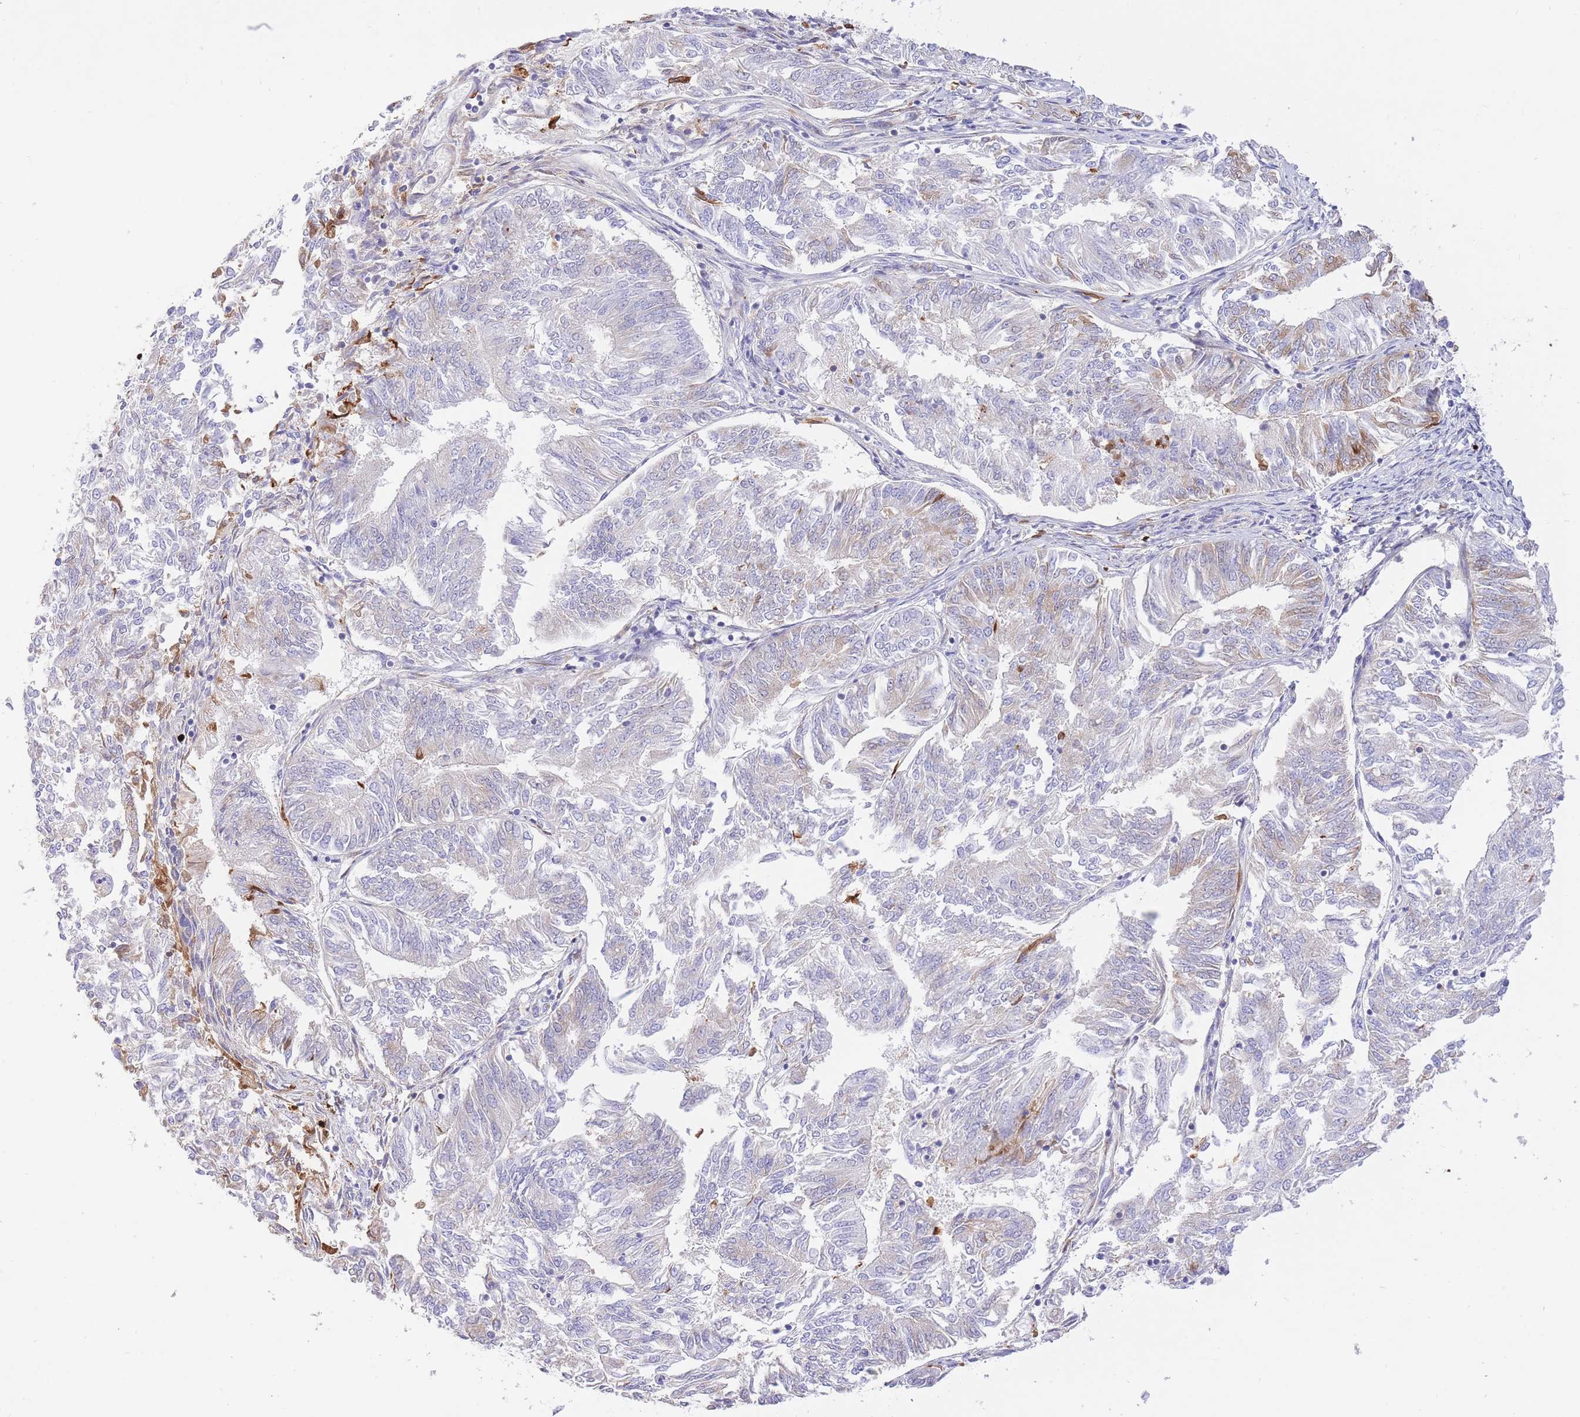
{"staining": {"intensity": "negative", "quantity": "none", "location": "none"}, "tissue": "endometrial cancer", "cell_type": "Tumor cells", "image_type": "cancer", "snomed": [{"axis": "morphology", "description": "Adenocarcinoma, NOS"}, {"axis": "topography", "description": "Endometrium"}], "caption": "Immunohistochemistry (IHC) of adenocarcinoma (endometrial) shows no staining in tumor cells. (DAB immunohistochemistry (IHC), high magnification).", "gene": "HRG", "patient": {"sex": "female", "age": 58}}